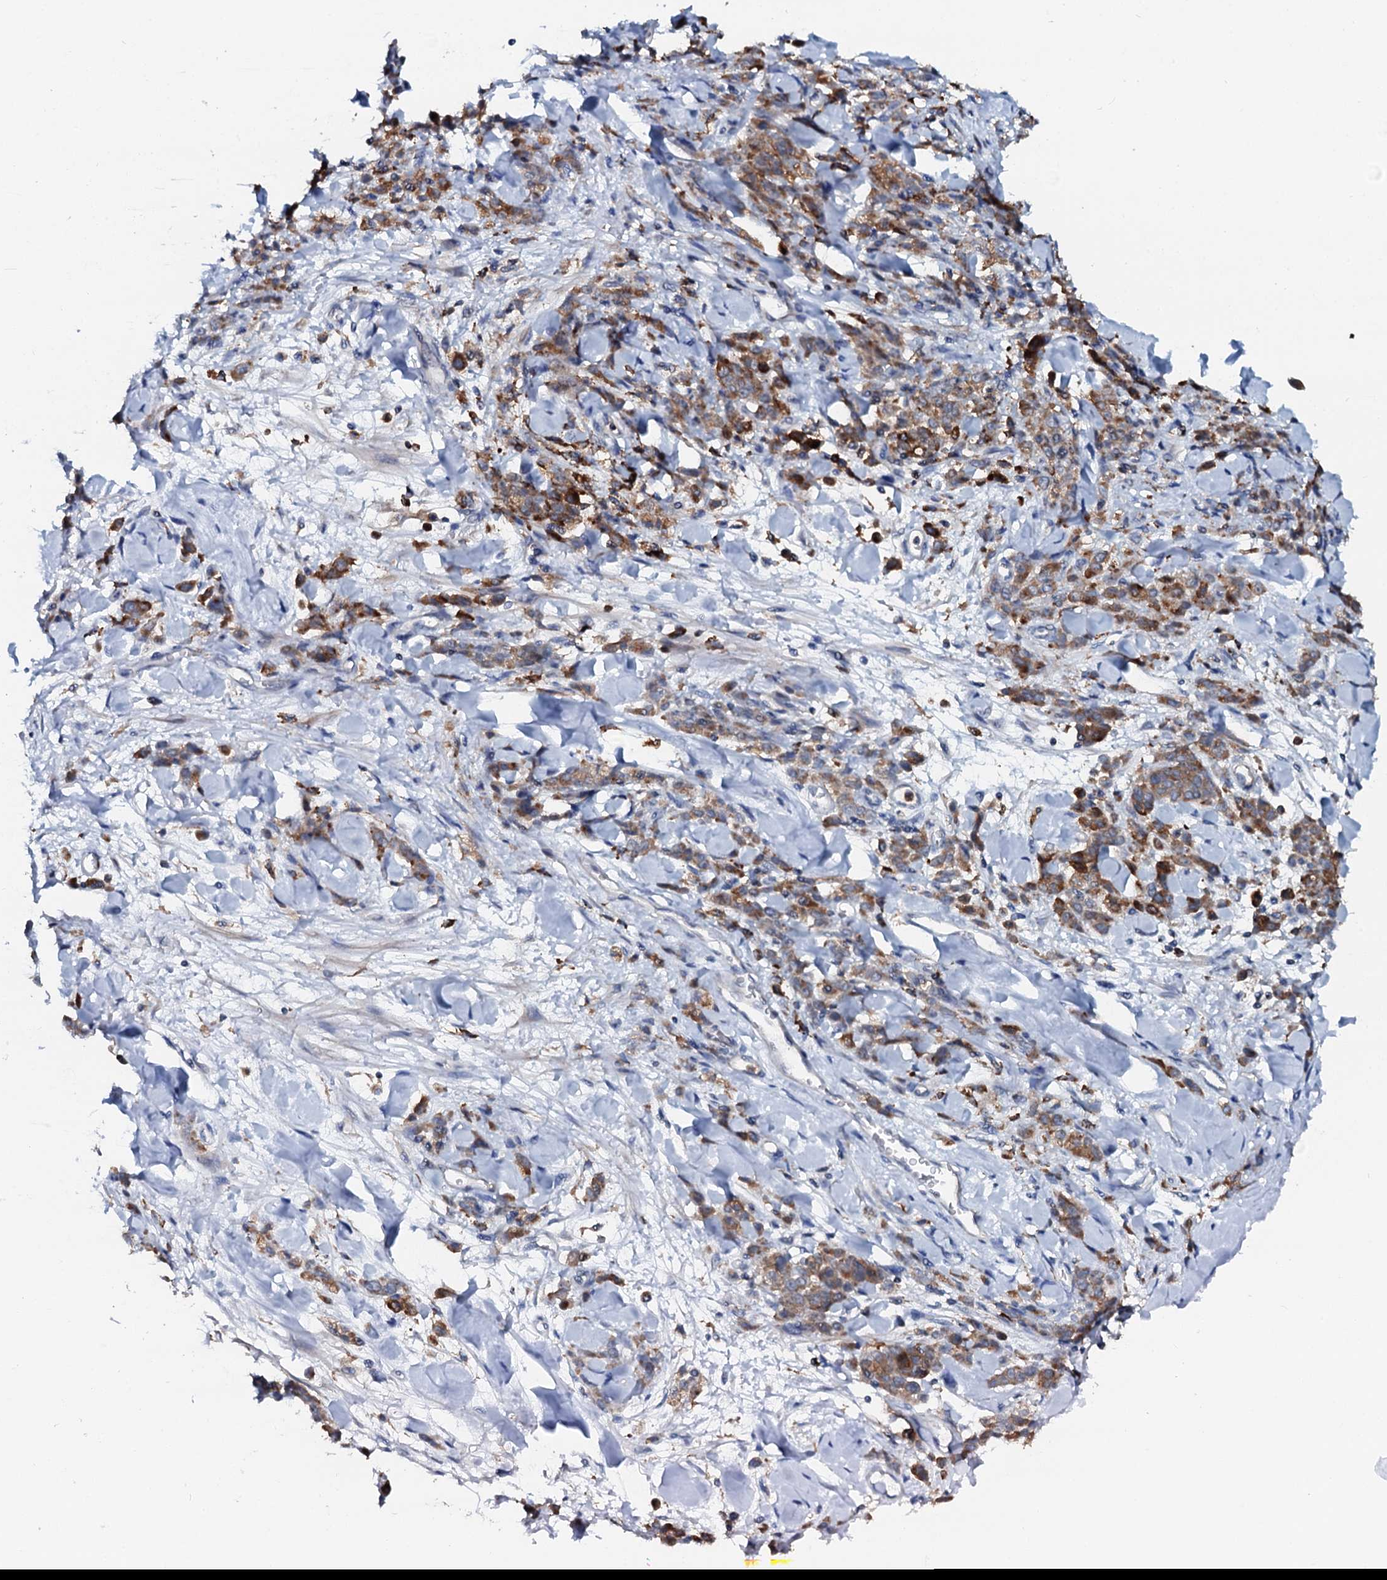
{"staining": {"intensity": "strong", "quantity": "25%-75%", "location": "cytoplasmic/membranous"}, "tissue": "stomach cancer", "cell_type": "Tumor cells", "image_type": "cancer", "snomed": [{"axis": "morphology", "description": "Normal tissue, NOS"}, {"axis": "morphology", "description": "Adenocarcinoma, NOS"}, {"axis": "topography", "description": "Stomach"}], "caption": "Protein staining demonstrates strong cytoplasmic/membranous positivity in approximately 25%-75% of tumor cells in stomach cancer (adenocarcinoma).", "gene": "VAMP8", "patient": {"sex": "male", "age": 82}}